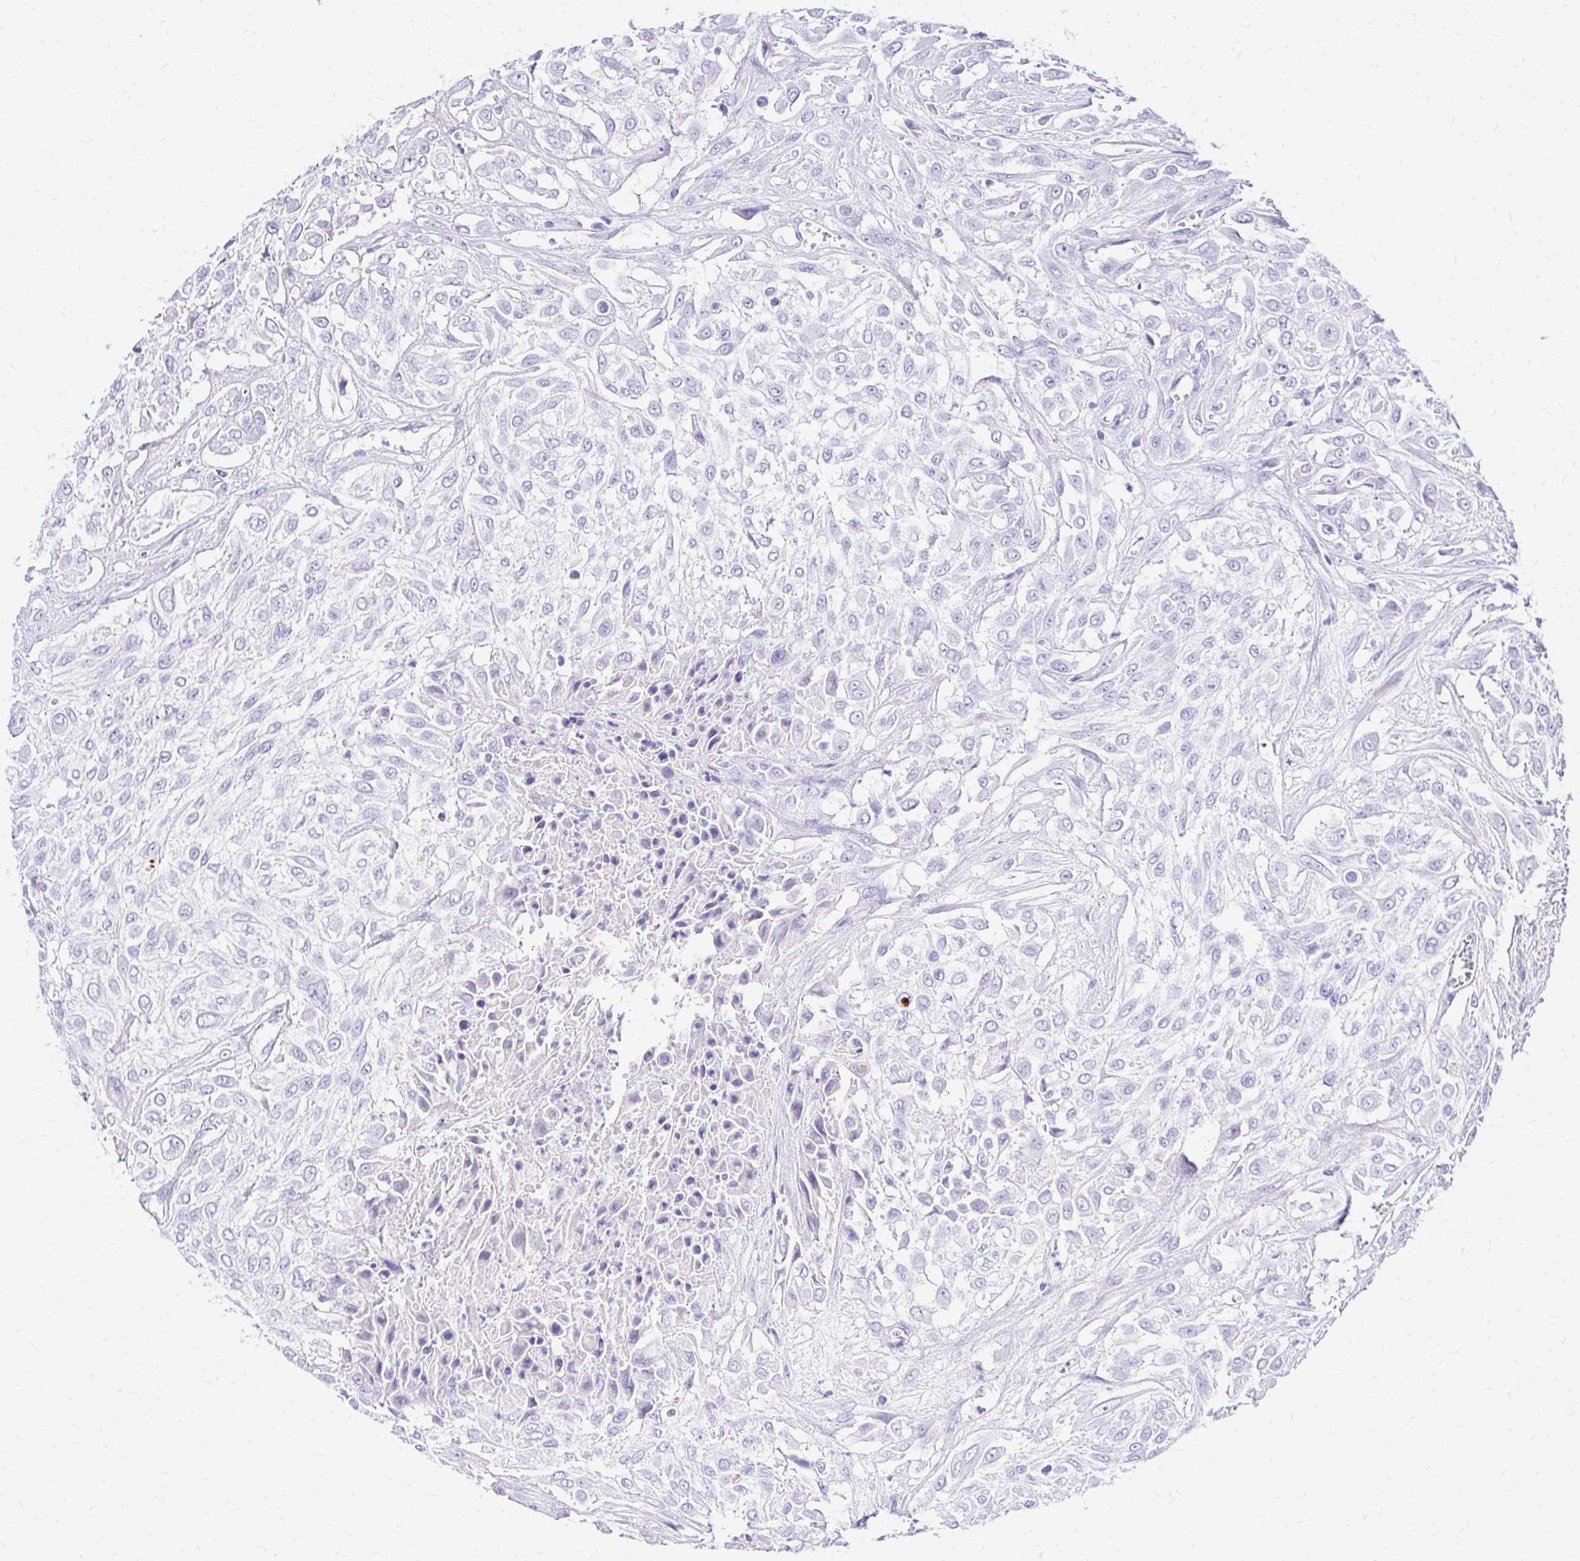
{"staining": {"intensity": "negative", "quantity": "none", "location": "none"}, "tissue": "urothelial cancer", "cell_type": "Tumor cells", "image_type": "cancer", "snomed": [{"axis": "morphology", "description": "Urothelial carcinoma, High grade"}, {"axis": "topography", "description": "Urinary bladder"}], "caption": "DAB (3,3'-diaminobenzidine) immunohistochemical staining of human urothelial cancer displays no significant positivity in tumor cells.", "gene": "S100G", "patient": {"sex": "male", "age": 57}}